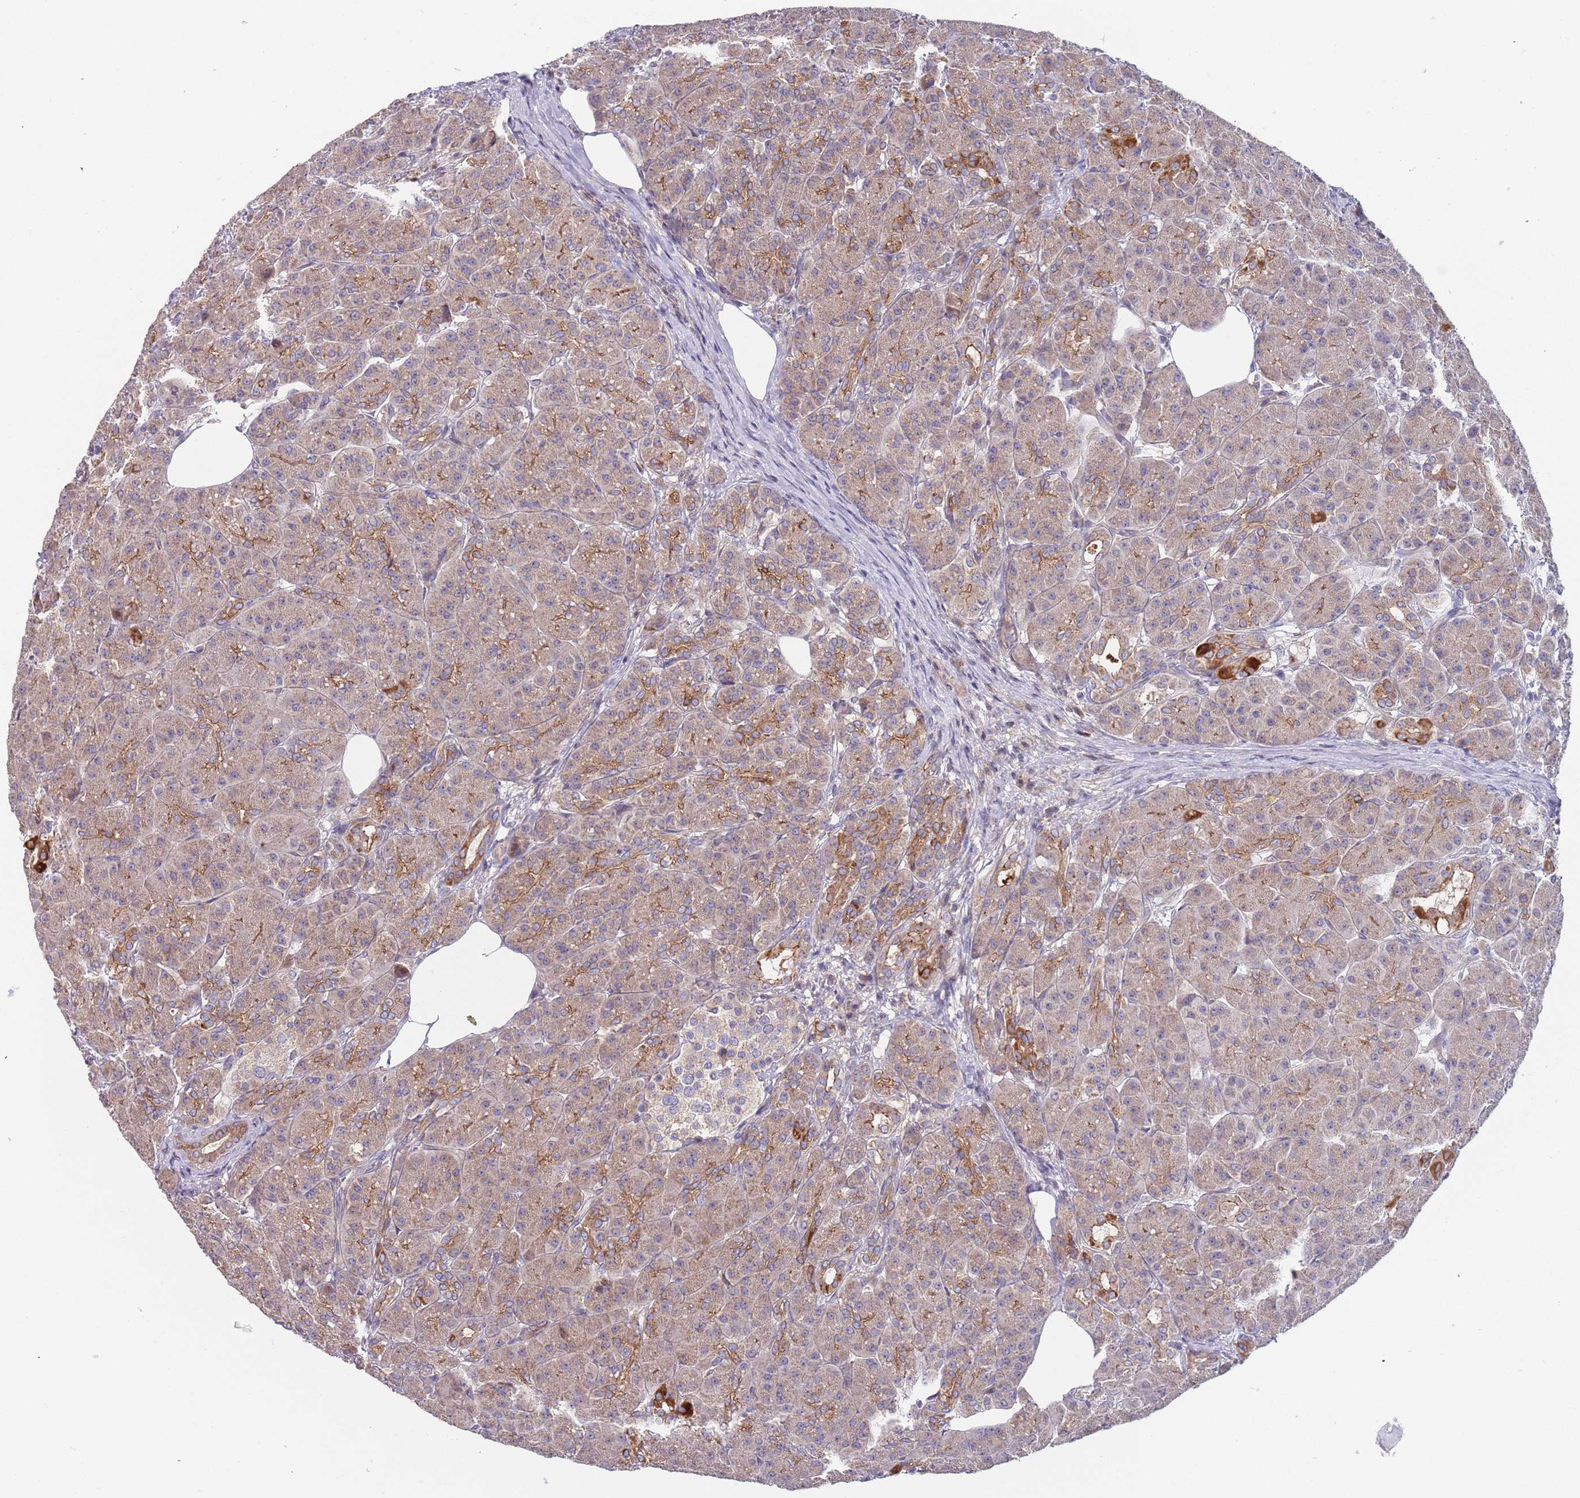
{"staining": {"intensity": "moderate", "quantity": "25%-75%", "location": "cytoplasmic/membranous"}, "tissue": "pancreas", "cell_type": "Exocrine glandular cells", "image_type": "normal", "snomed": [{"axis": "morphology", "description": "Normal tissue, NOS"}, {"axis": "topography", "description": "Pancreas"}], "caption": "Immunohistochemistry (IHC) micrograph of benign pancreas stained for a protein (brown), which demonstrates medium levels of moderate cytoplasmic/membranous staining in about 25%-75% of exocrine glandular cells.", "gene": "ABCC10", "patient": {"sex": "male", "age": 63}}